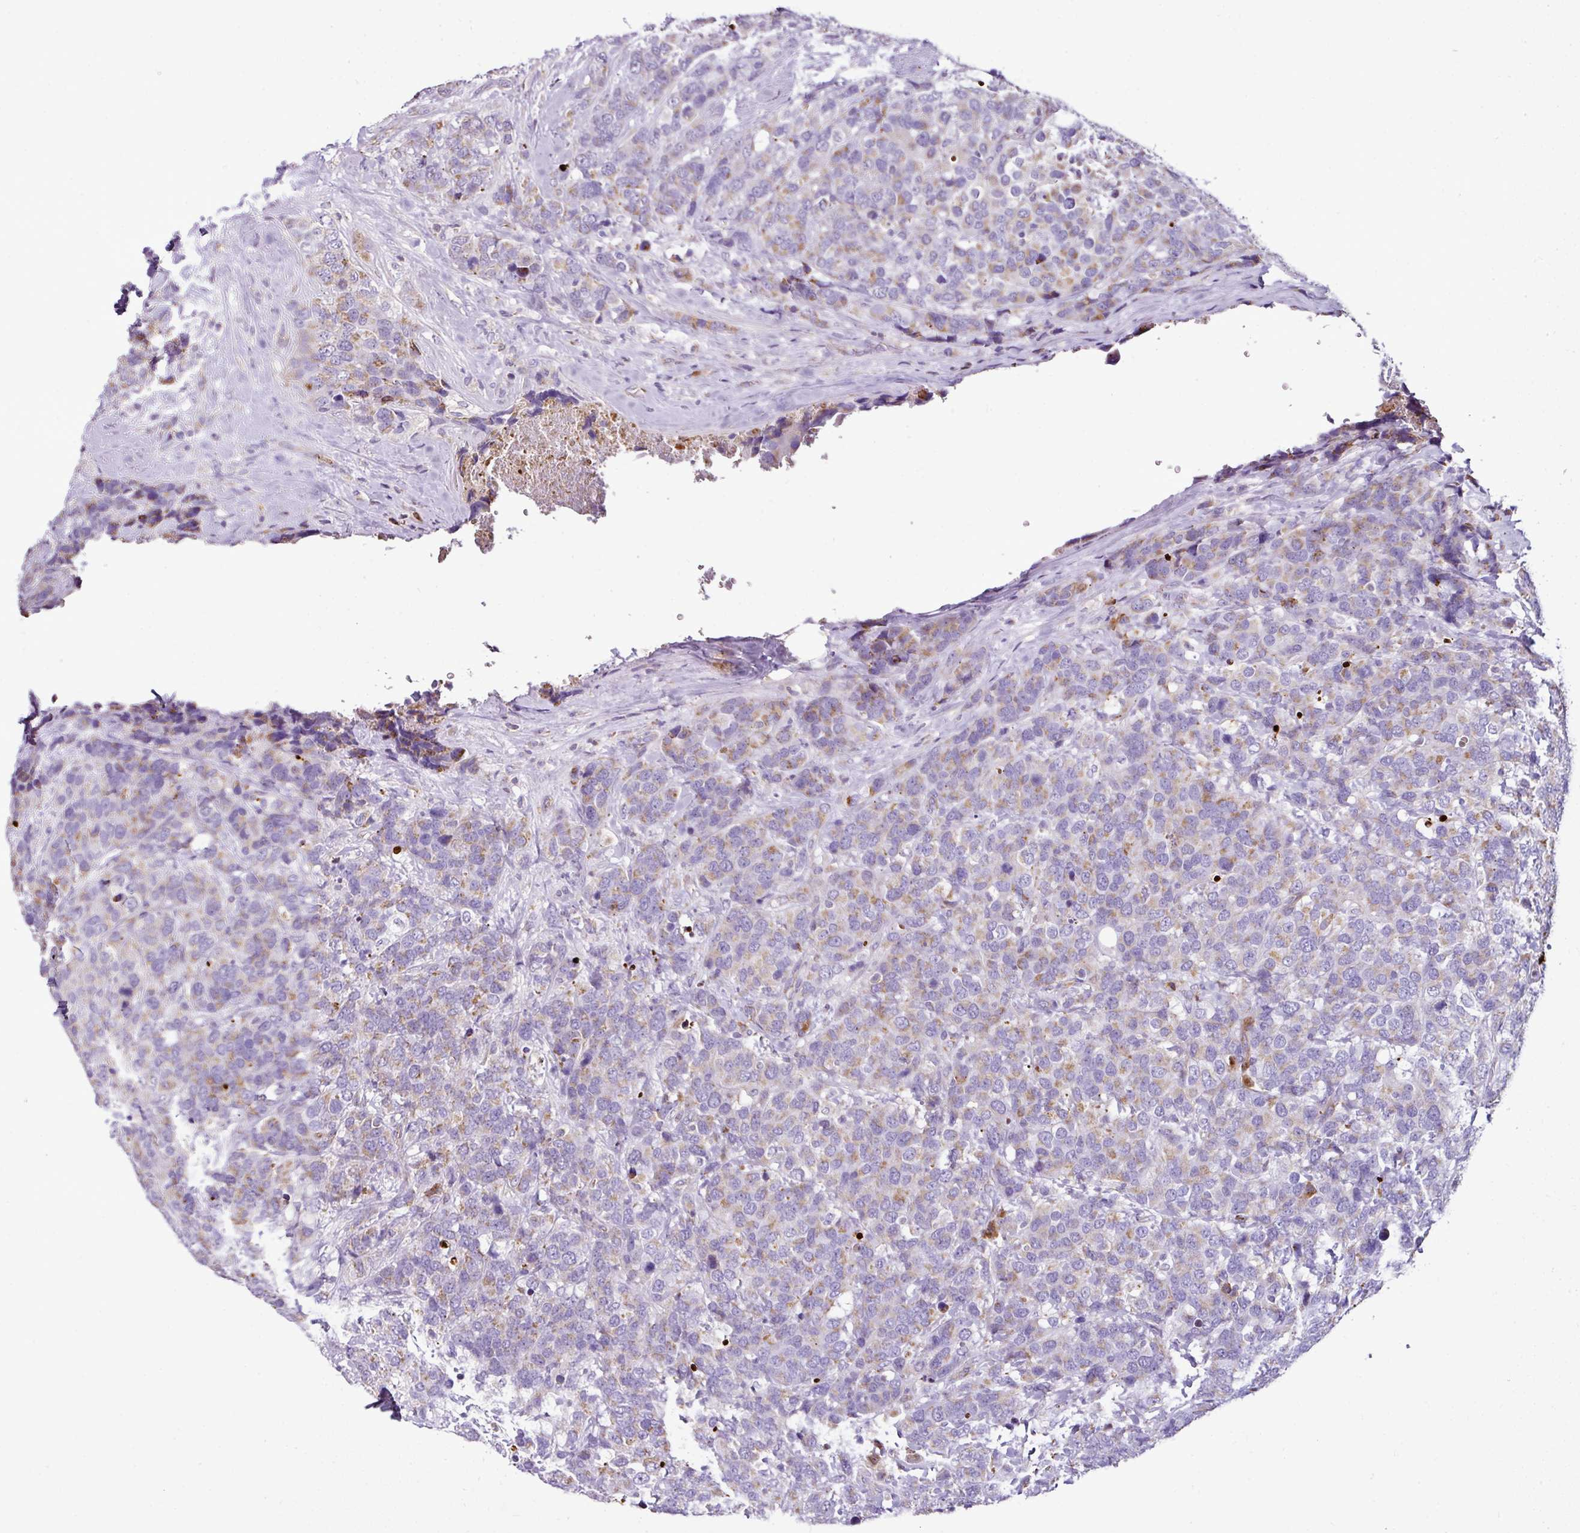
{"staining": {"intensity": "weak", "quantity": "25%-75%", "location": "cytoplasmic/membranous"}, "tissue": "breast cancer", "cell_type": "Tumor cells", "image_type": "cancer", "snomed": [{"axis": "morphology", "description": "Lobular carcinoma"}, {"axis": "topography", "description": "Breast"}], "caption": "IHC image of breast cancer (lobular carcinoma) stained for a protein (brown), which exhibits low levels of weak cytoplasmic/membranous staining in approximately 25%-75% of tumor cells.", "gene": "DPAGT1", "patient": {"sex": "female", "age": 59}}